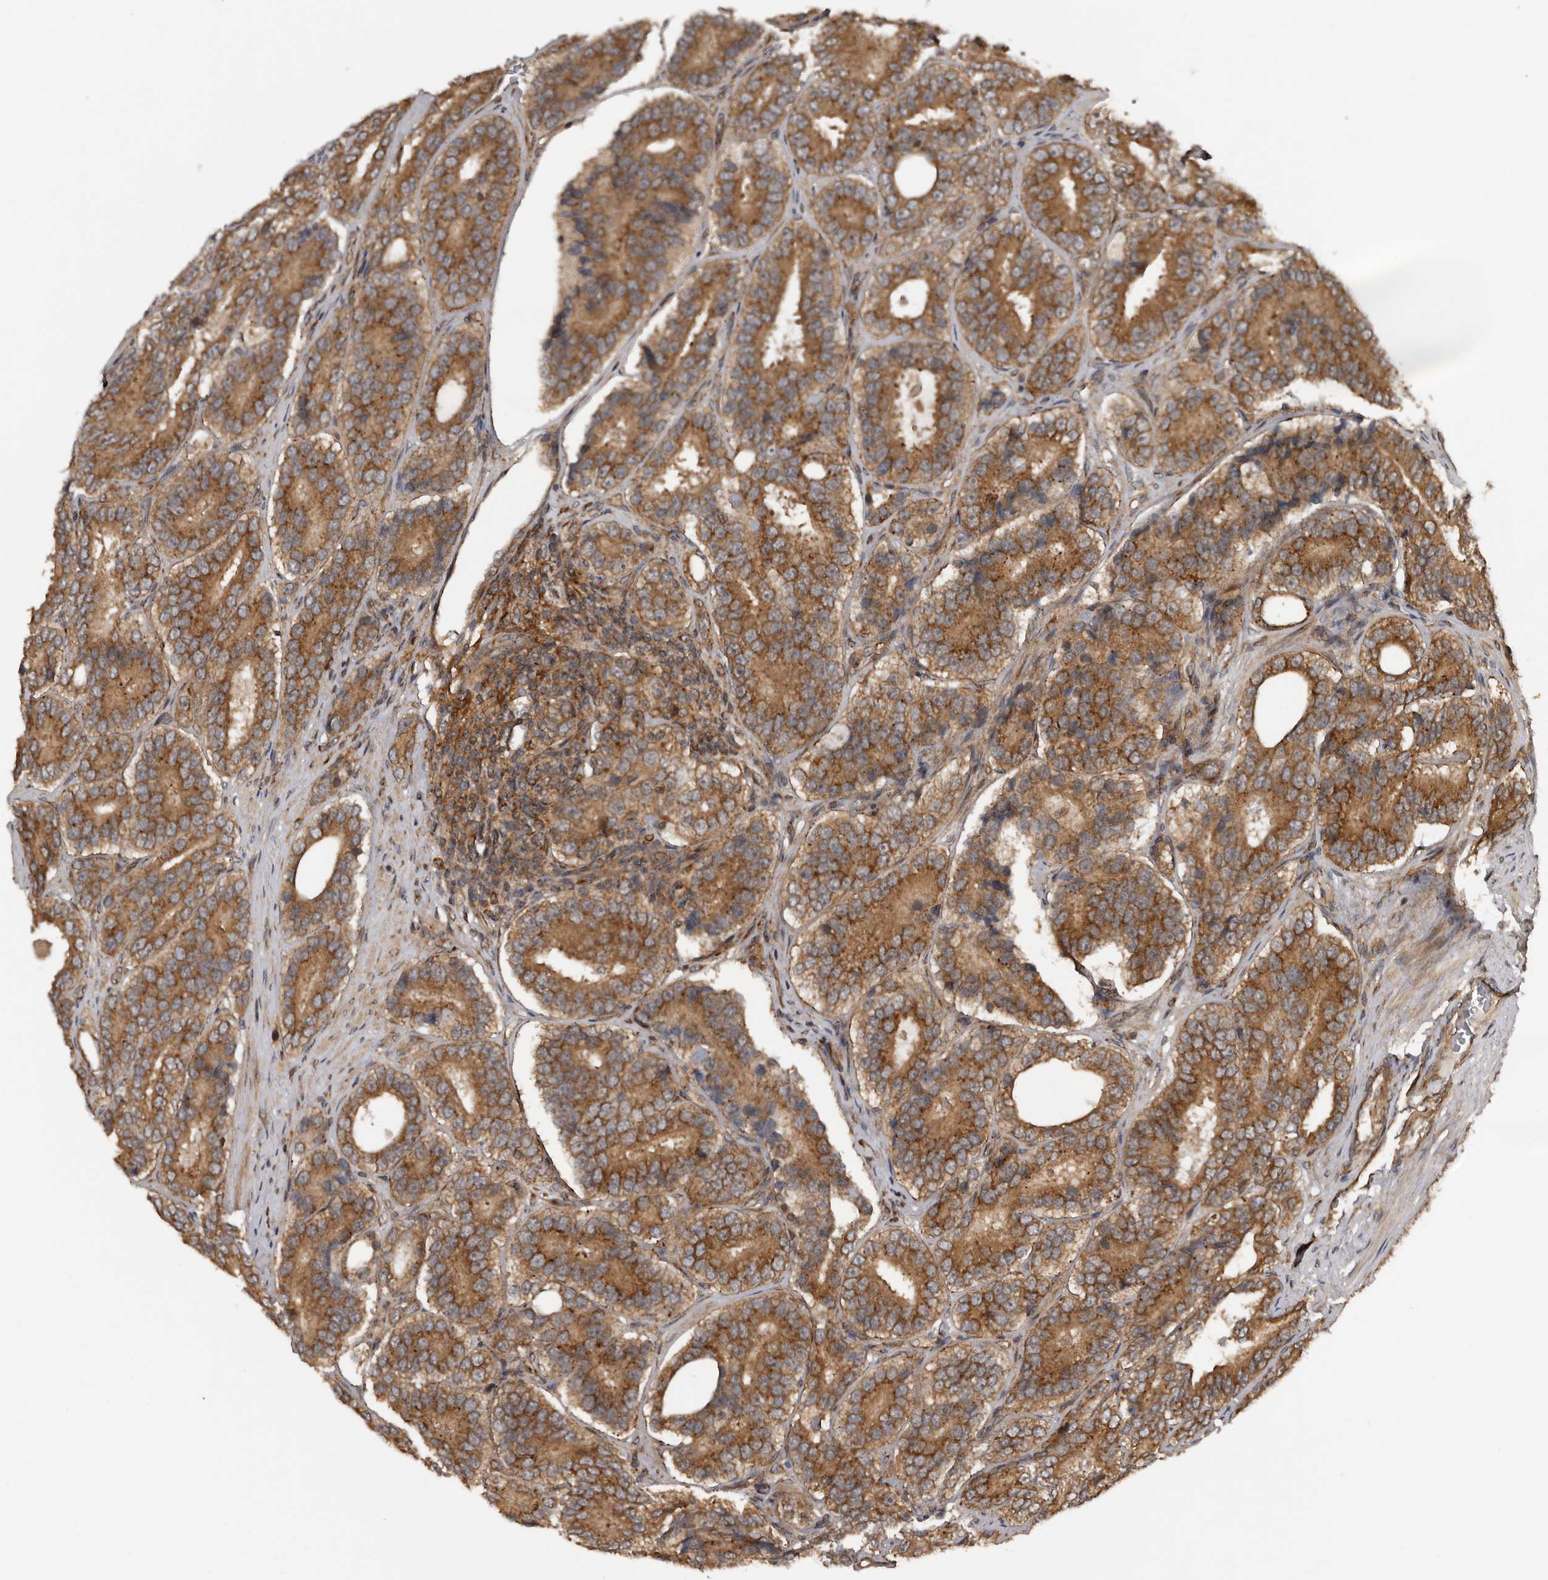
{"staining": {"intensity": "moderate", "quantity": ">75%", "location": "cytoplasmic/membranous"}, "tissue": "prostate cancer", "cell_type": "Tumor cells", "image_type": "cancer", "snomed": [{"axis": "morphology", "description": "Adenocarcinoma, High grade"}, {"axis": "topography", "description": "Prostate"}], "caption": "An image showing moderate cytoplasmic/membranous positivity in approximately >75% of tumor cells in prostate cancer, as visualized by brown immunohistochemical staining.", "gene": "CCDC190", "patient": {"sex": "male", "age": 56}}